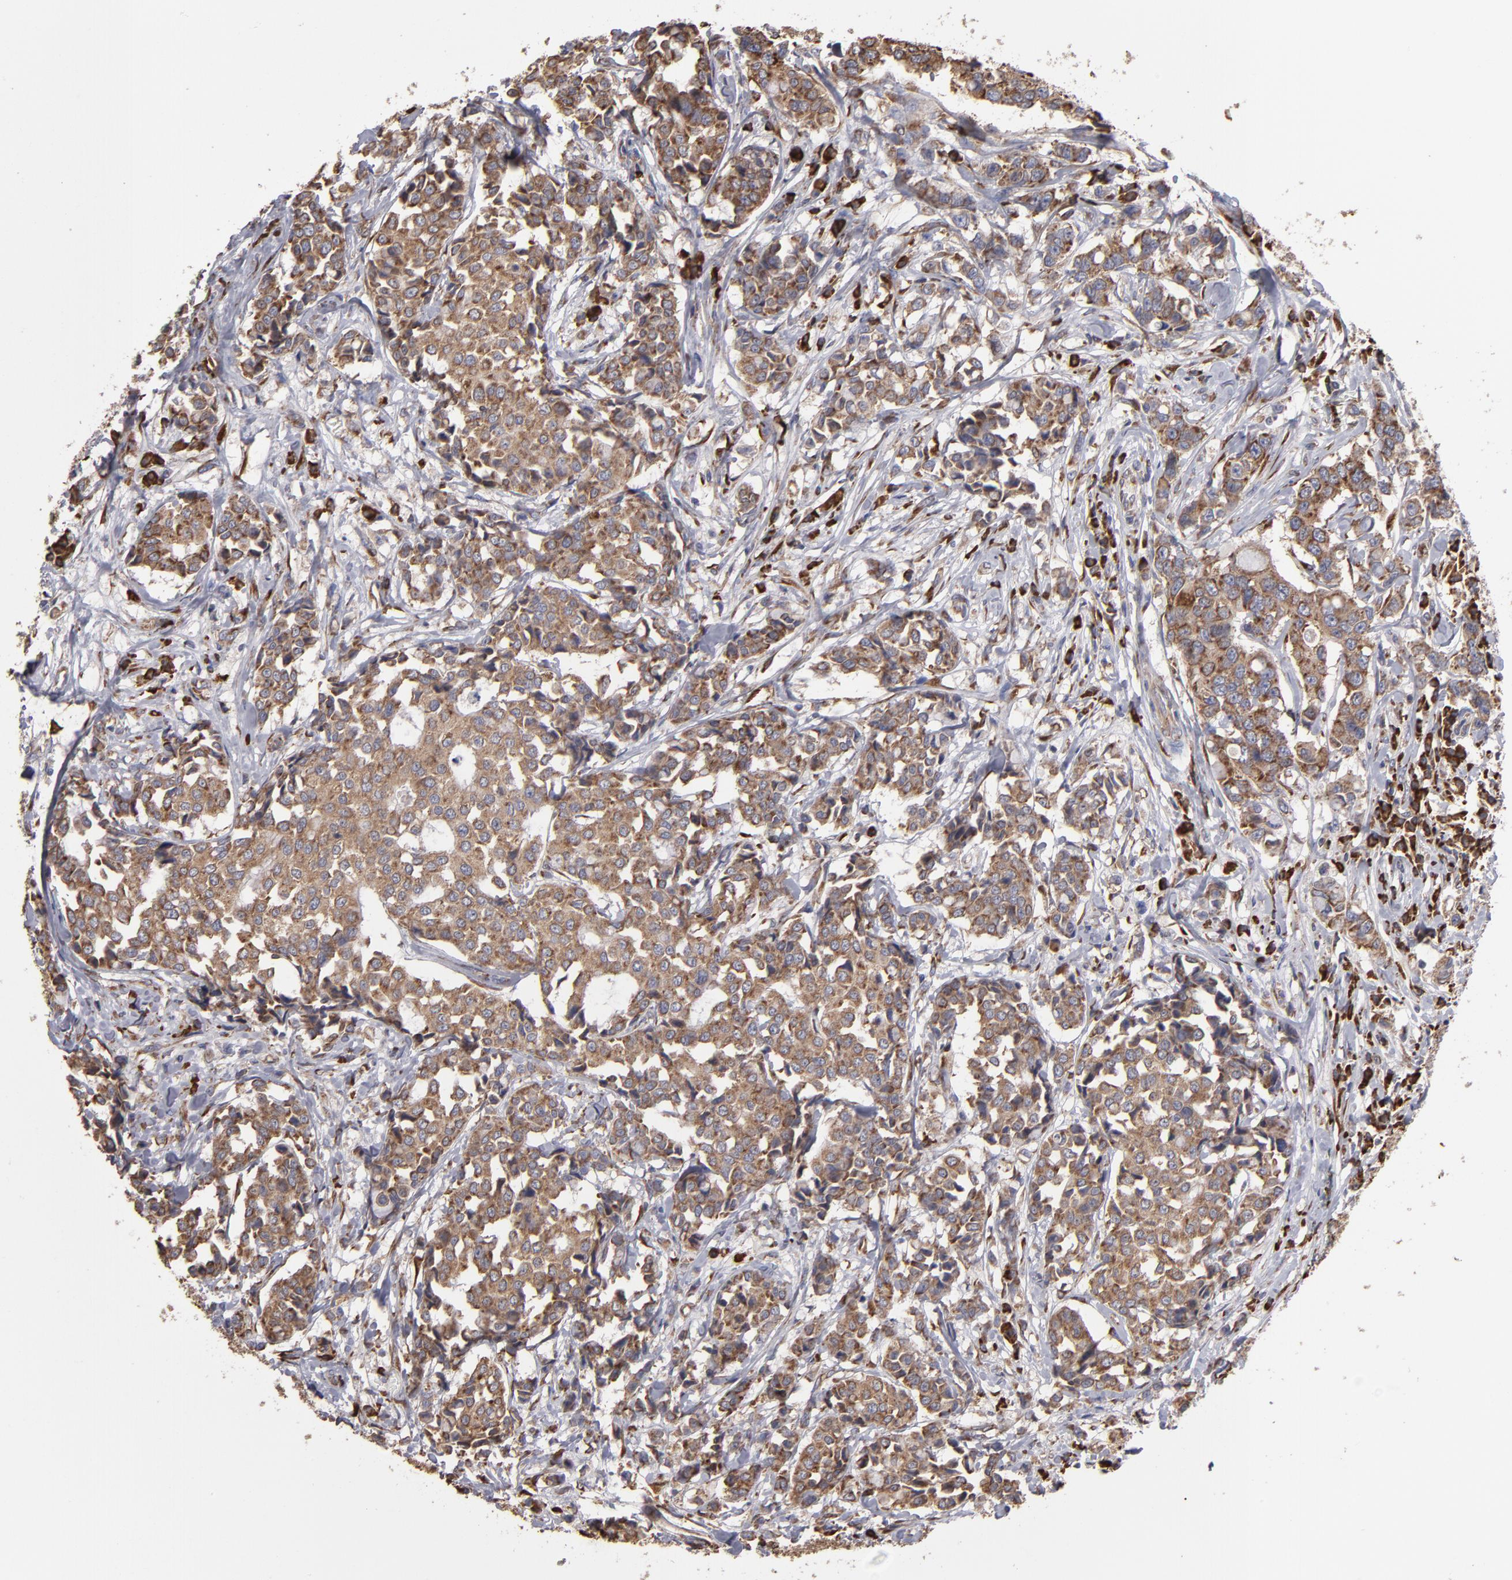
{"staining": {"intensity": "strong", "quantity": ">75%", "location": "cytoplasmic/membranous"}, "tissue": "breast cancer", "cell_type": "Tumor cells", "image_type": "cancer", "snomed": [{"axis": "morphology", "description": "Duct carcinoma"}, {"axis": "topography", "description": "Breast"}], "caption": "This is an image of IHC staining of breast cancer (invasive ductal carcinoma), which shows strong positivity in the cytoplasmic/membranous of tumor cells.", "gene": "SND1", "patient": {"sex": "female", "age": 27}}